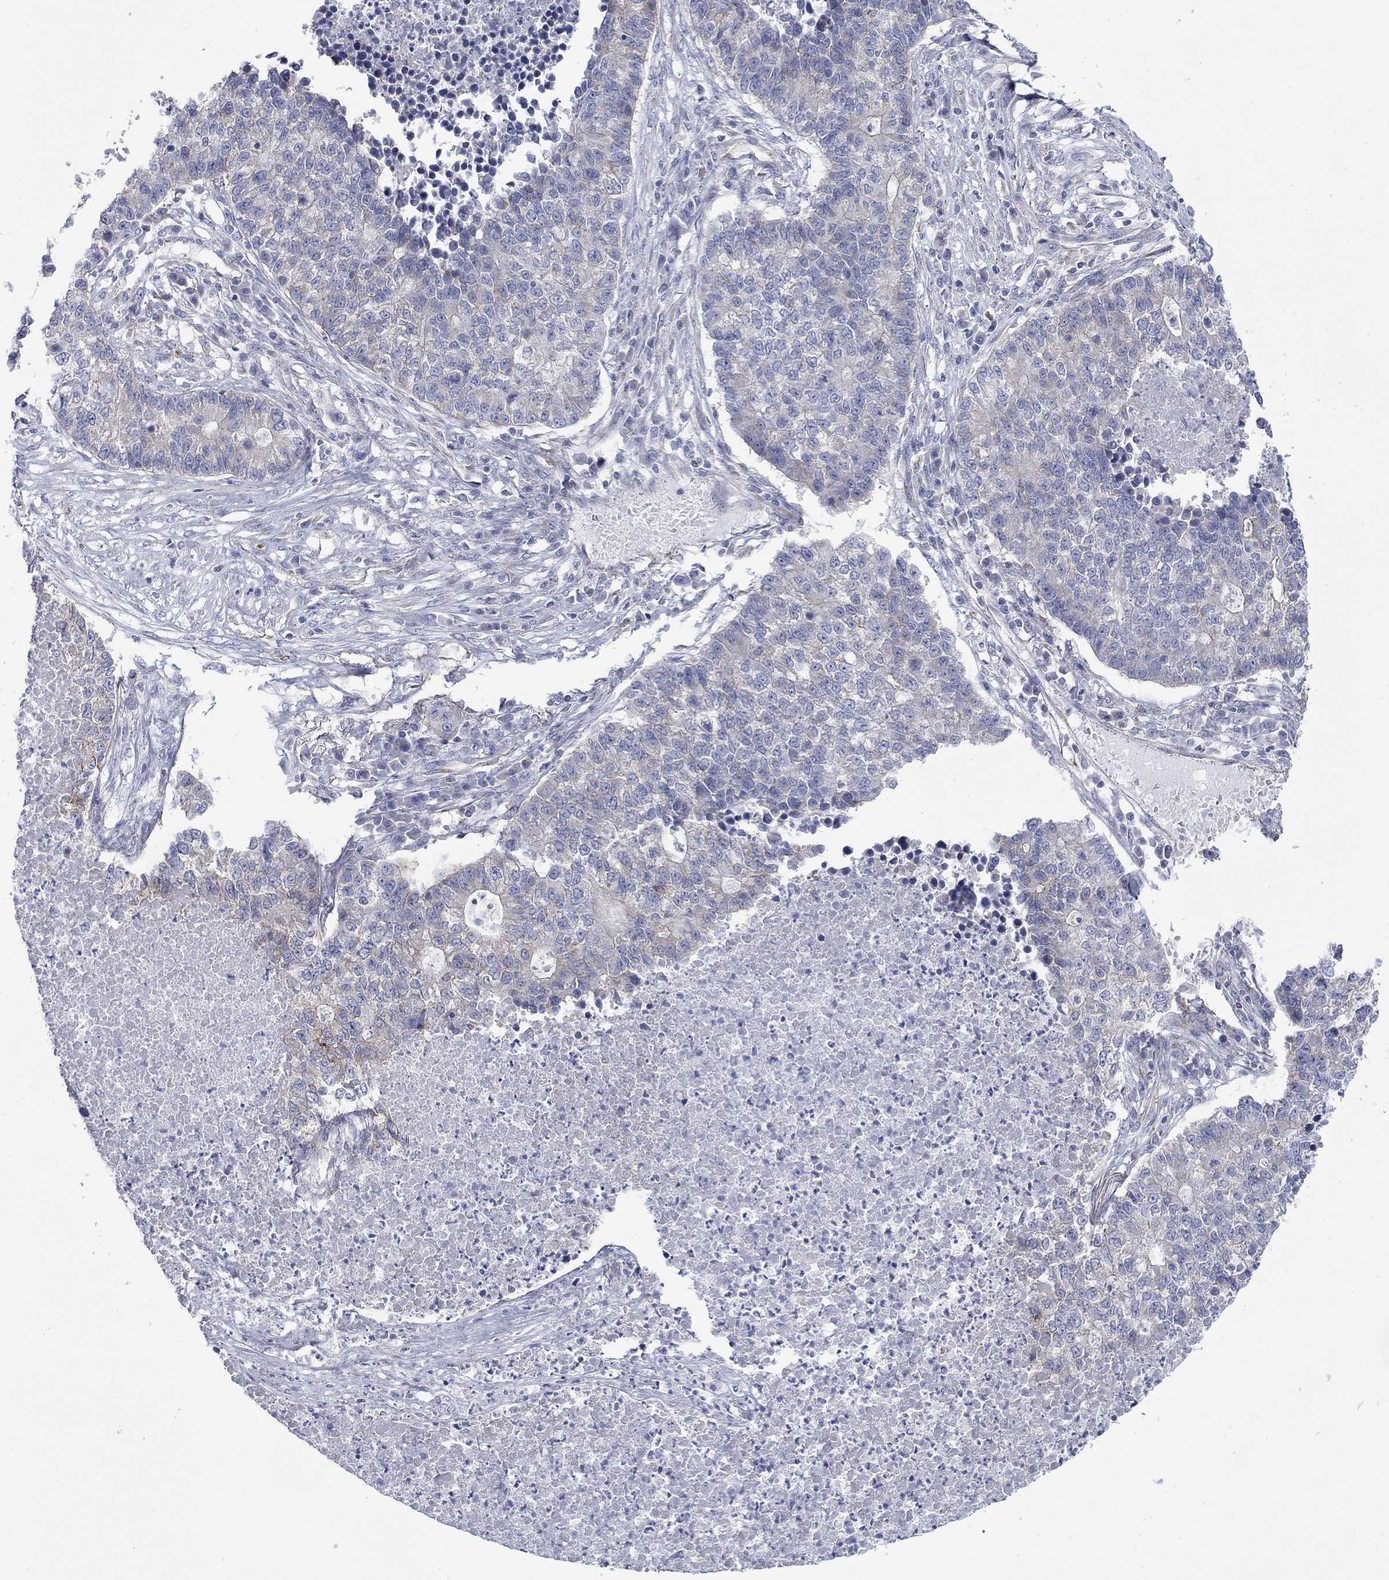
{"staining": {"intensity": "negative", "quantity": "none", "location": "none"}, "tissue": "lung cancer", "cell_type": "Tumor cells", "image_type": "cancer", "snomed": [{"axis": "morphology", "description": "Adenocarcinoma, NOS"}, {"axis": "topography", "description": "Lung"}], "caption": "An immunohistochemistry histopathology image of adenocarcinoma (lung) is shown. There is no staining in tumor cells of adenocarcinoma (lung). (DAB immunohistochemistry visualized using brightfield microscopy, high magnification).", "gene": "CISD1", "patient": {"sex": "male", "age": 57}}